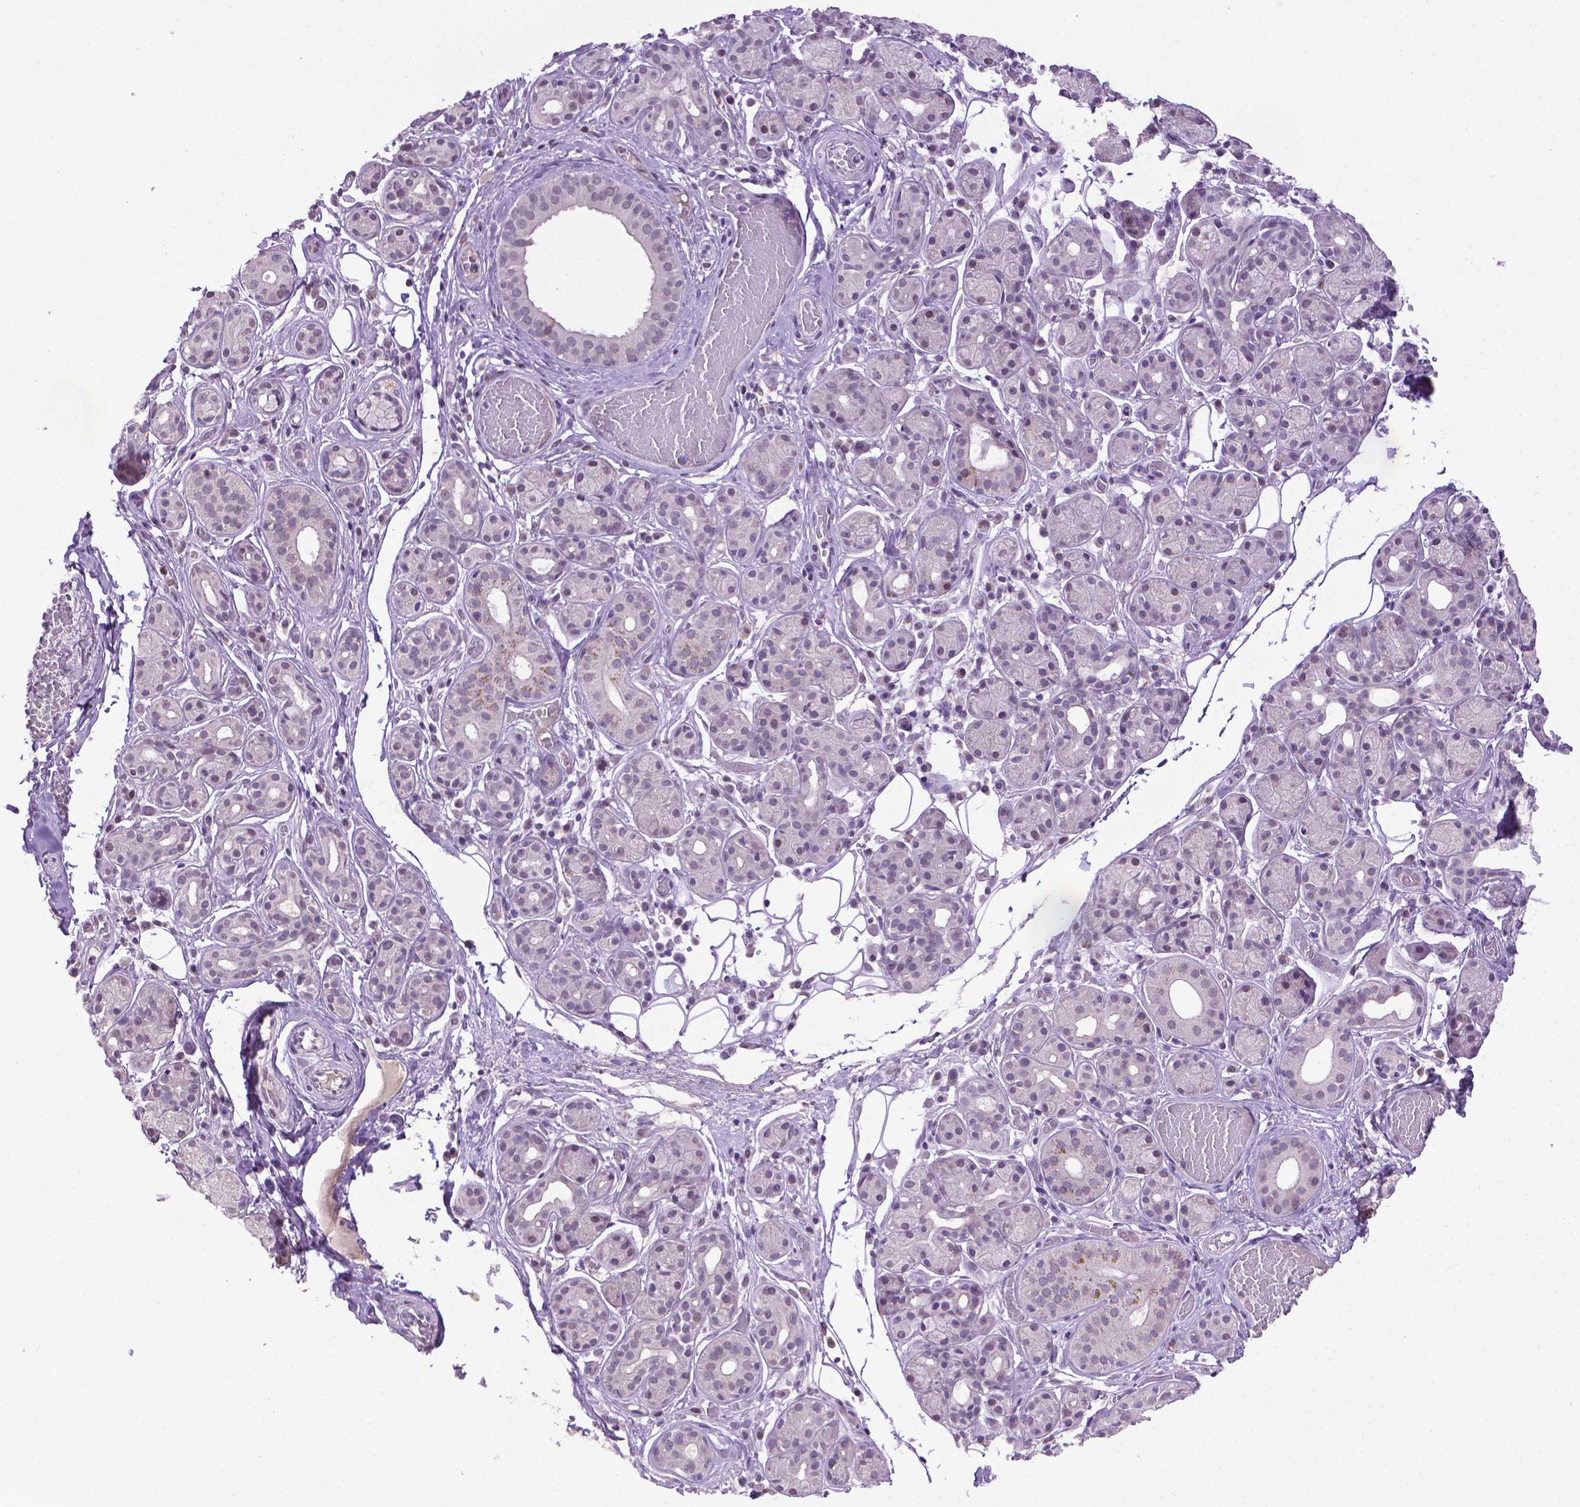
{"staining": {"intensity": "weak", "quantity": "<25%", "location": "cytoplasmic/membranous"}, "tissue": "salivary gland", "cell_type": "Glandular cells", "image_type": "normal", "snomed": [{"axis": "morphology", "description": "Normal tissue, NOS"}, {"axis": "topography", "description": "Salivary gland"}, {"axis": "topography", "description": "Peripheral nerve tissue"}], "caption": "Photomicrograph shows no significant protein staining in glandular cells of unremarkable salivary gland. Nuclei are stained in blue.", "gene": "KMO", "patient": {"sex": "male", "age": 71}}